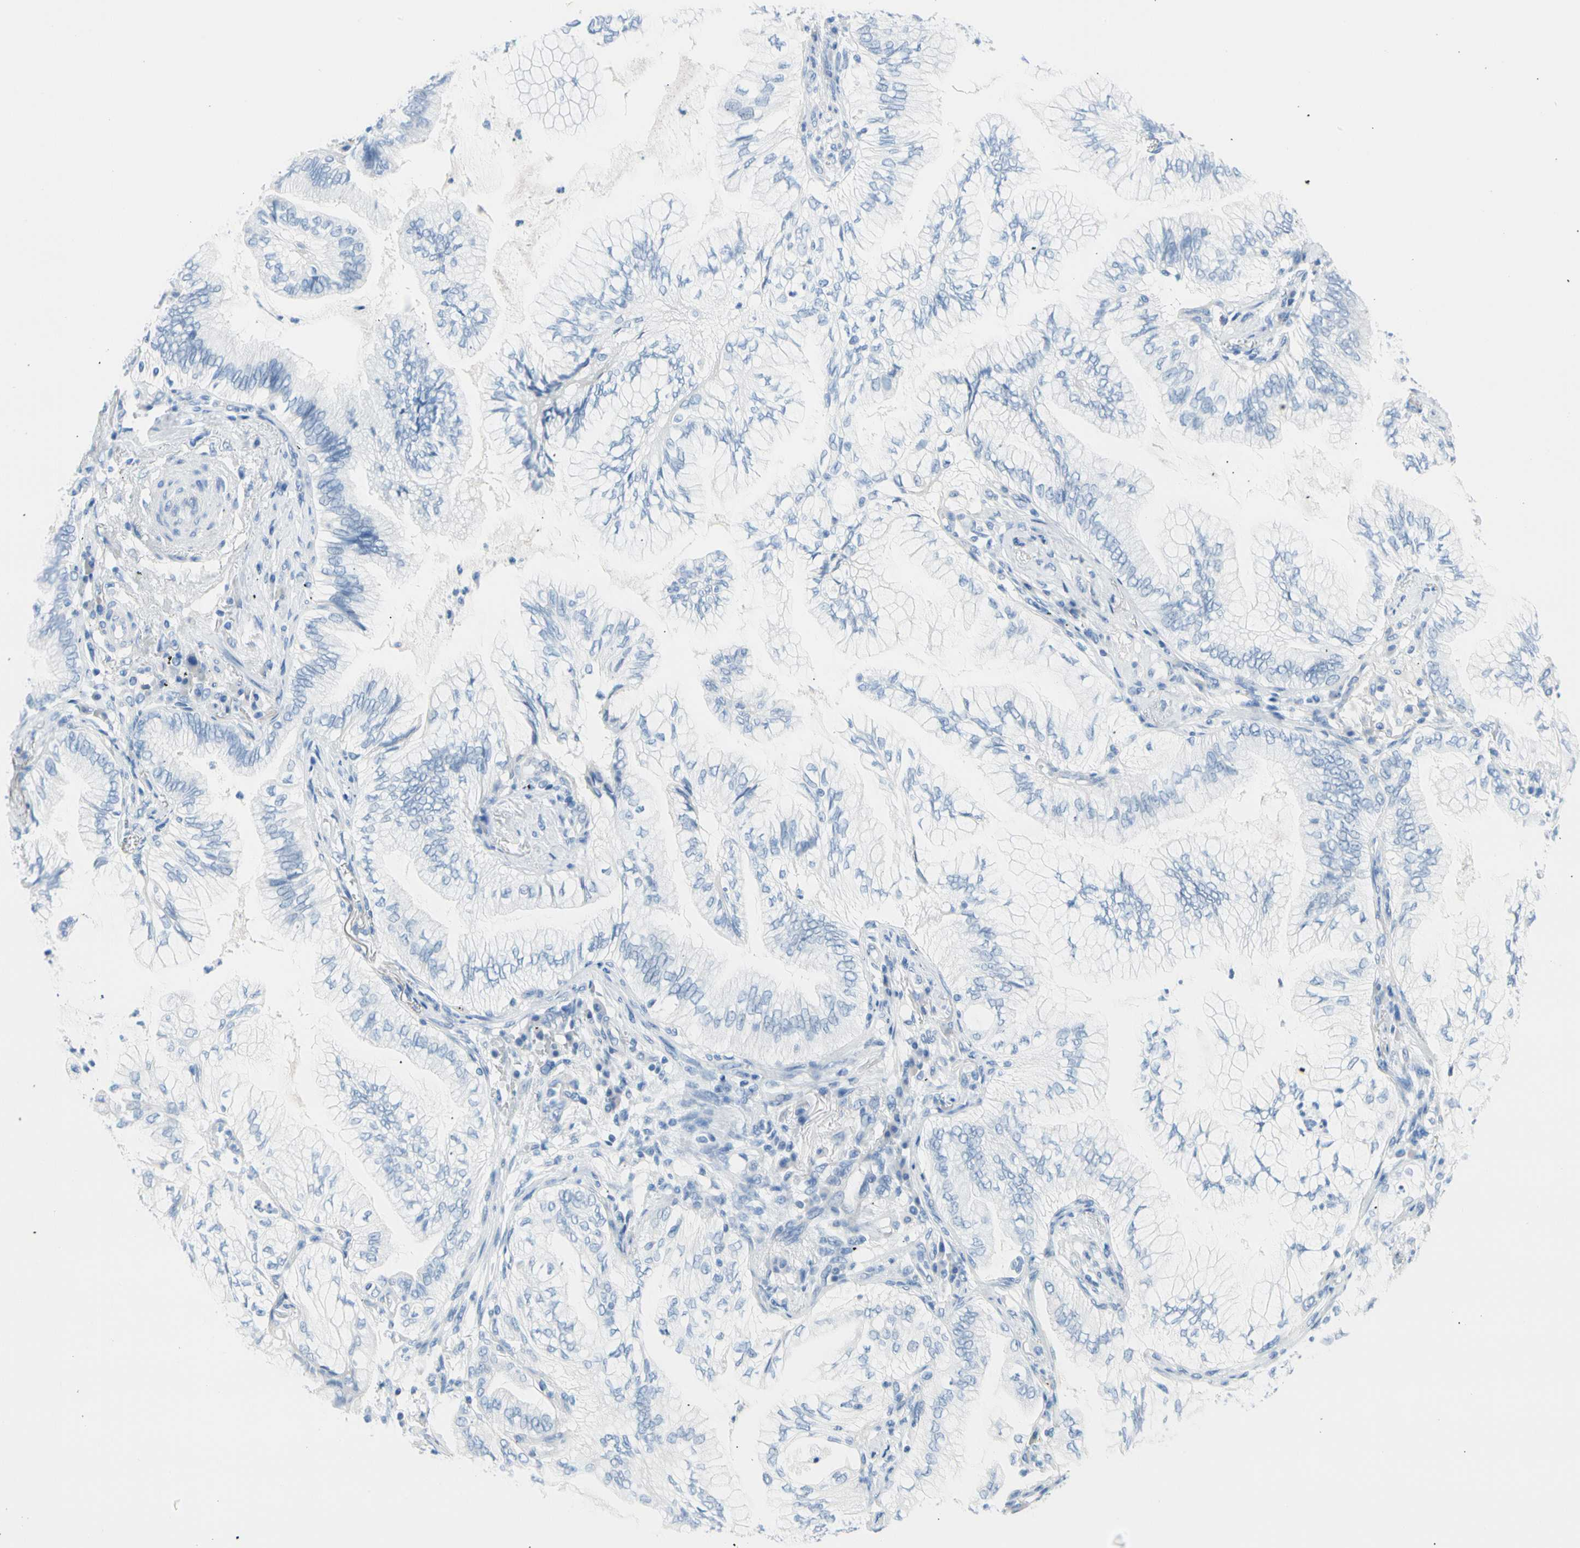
{"staining": {"intensity": "negative", "quantity": "none", "location": "none"}, "tissue": "lung cancer", "cell_type": "Tumor cells", "image_type": "cancer", "snomed": [{"axis": "morphology", "description": "Normal tissue, NOS"}, {"axis": "morphology", "description": "Adenocarcinoma, NOS"}, {"axis": "topography", "description": "Bronchus"}, {"axis": "topography", "description": "Lung"}], "caption": "Protein analysis of lung cancer reveals no significant positivity in tumor cells.", "gene": "CEL", "patient": {"sex": "female", "age": 70}}